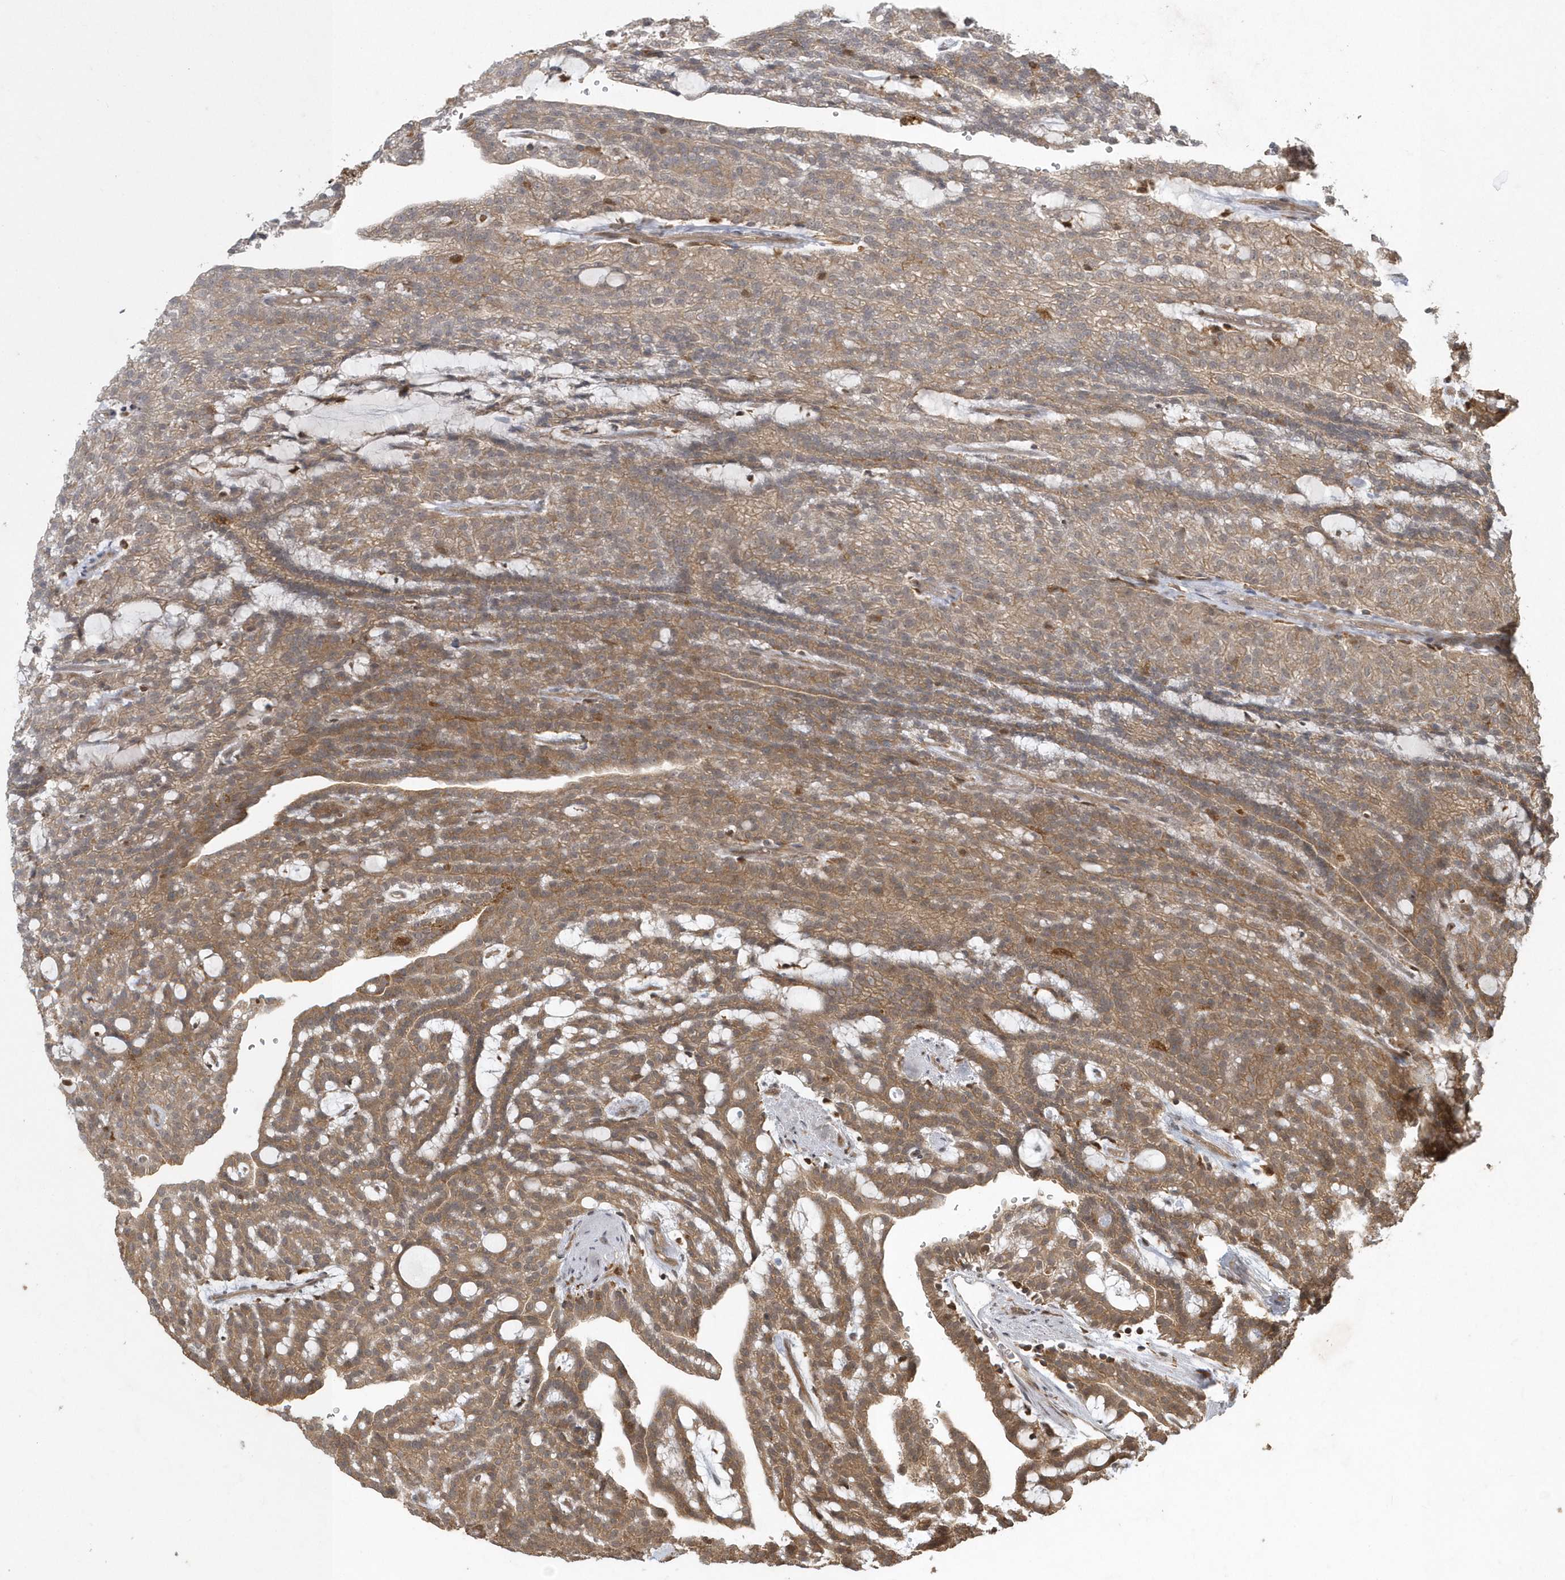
{"staining": {"intensity": "moderate", "quantity": ">75%", "location": "cytoplasmic/membranous"}, "tissue": "renal cancer", "cell_type": "Tumor cells", "image_type": "cancer", "snomed": [{"axis": "morphology", "description": "Adenocarcinoma, NOS"}, {"axis": "topography", "description": "Kidney"}], "caption": "Immunohistochemical staining of adenocarcinoma (renal) displays medium levels of moderate cytoplasmic/membranous positivity in approximately >75% of tumor cells.", "gene": "LACC1", "patient": {"sex": "male", "age": 63}}